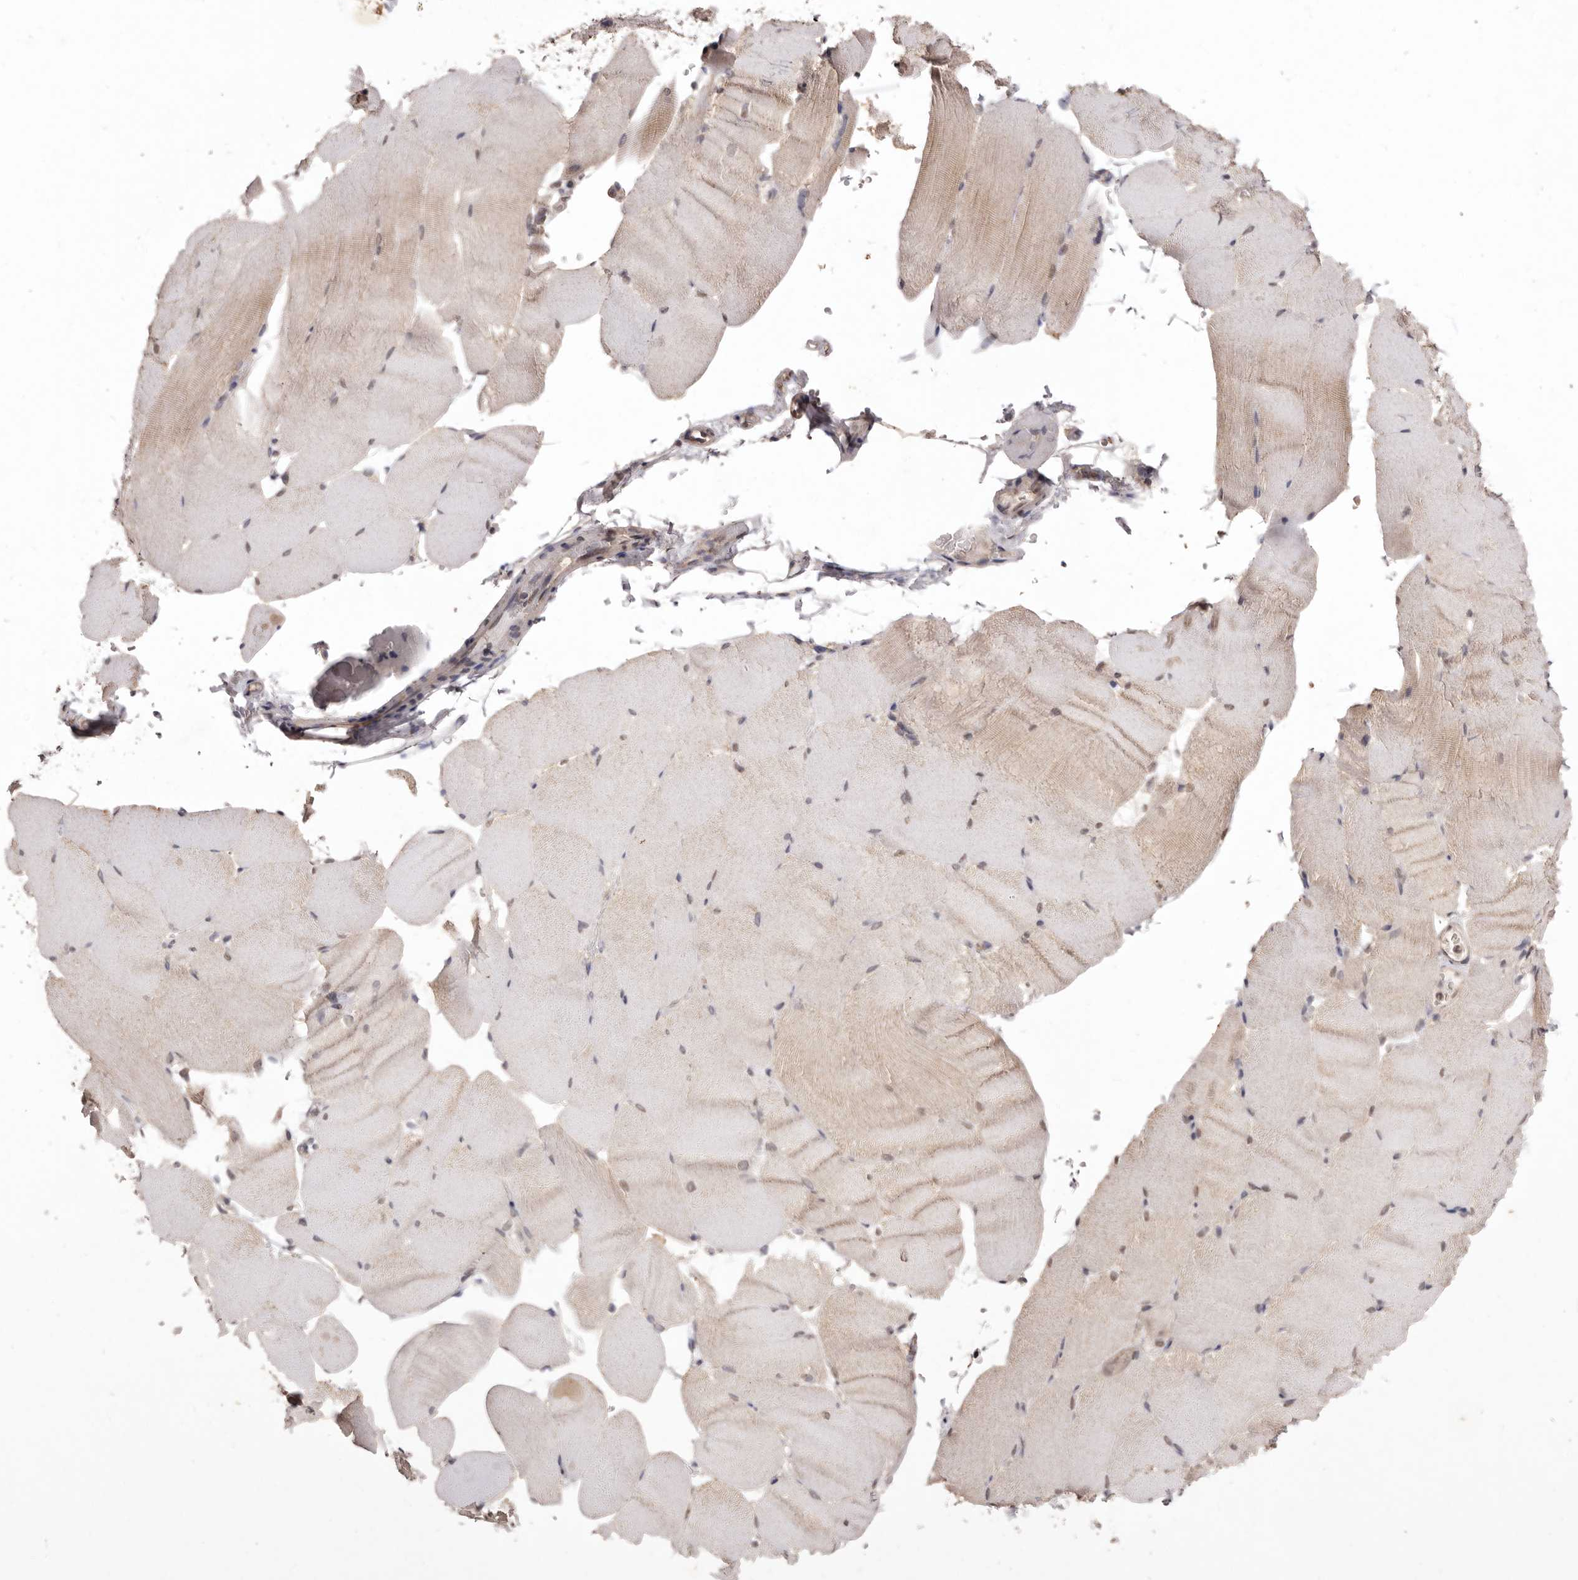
{"staining": {"intensity": "weak", "quantity": "25%-75%", "location": "cytoplasmic/membranous,nuclear"}, "tissue": "skeletal muscle", "cell_type": "Myocytes", "image_type": "normal", "snomed": [{"axis": "morphology", "description": "Normal tissue, NOS"}, {"axis": "topography", "description": "Skeletal muscle"}, {"axis": "topography", "description": "Parathyroid gland"}], "caption": "Immunohistochemical staining of unremarkable human skeletal muscle shows 25%-75% levels of weak cytoplasmic/membranous,nuclear protein positivity in approximately 25%-75% of myocytes. (DAB IHC, brown staining for protein, blue staining for nuclei).", "gene": "NOTCH1", "patient": {"sex": "female", "age": 37}}